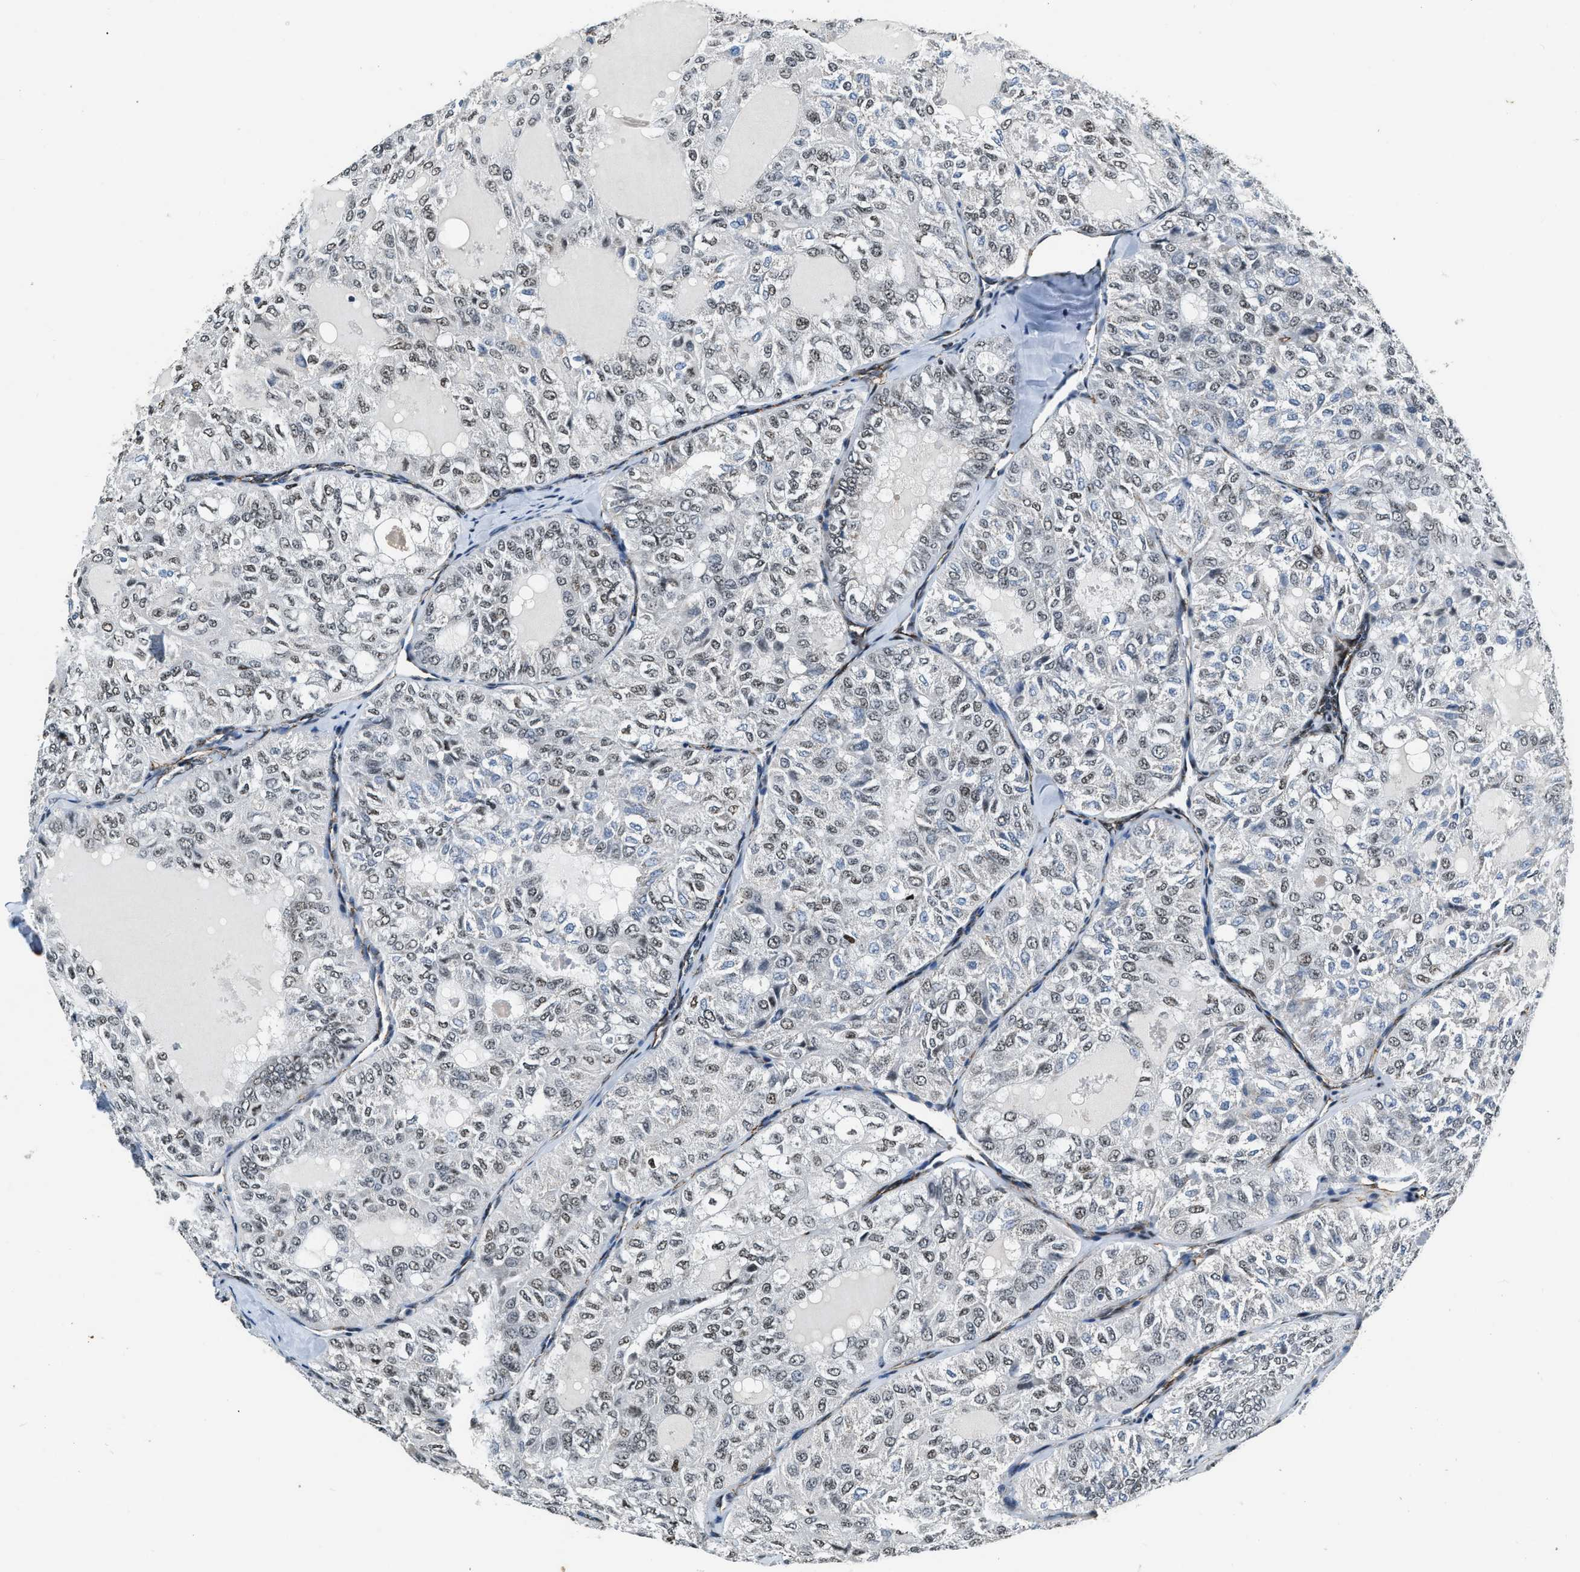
{"staining": {"intensity": "weak", "quantity": "25%-75%", "location": "nuclear"}, "tissue": "thyroid cancer", "cell_type": "Tumor cells", "image_type": "cancer", "snomed": [{"axis": "morphology", "description": "Follicular adenoma carcinoma, NOS"}, {"axis": "topography", "description": "Thyroid gland"}], "caption": "This is an image of immunohistochemistry staining of thyroid cancer, which shows weak positivity in the nuclear of tumor cells.", "gene": "CCNE1", "patient": {"sex": "male", "age": 75}}